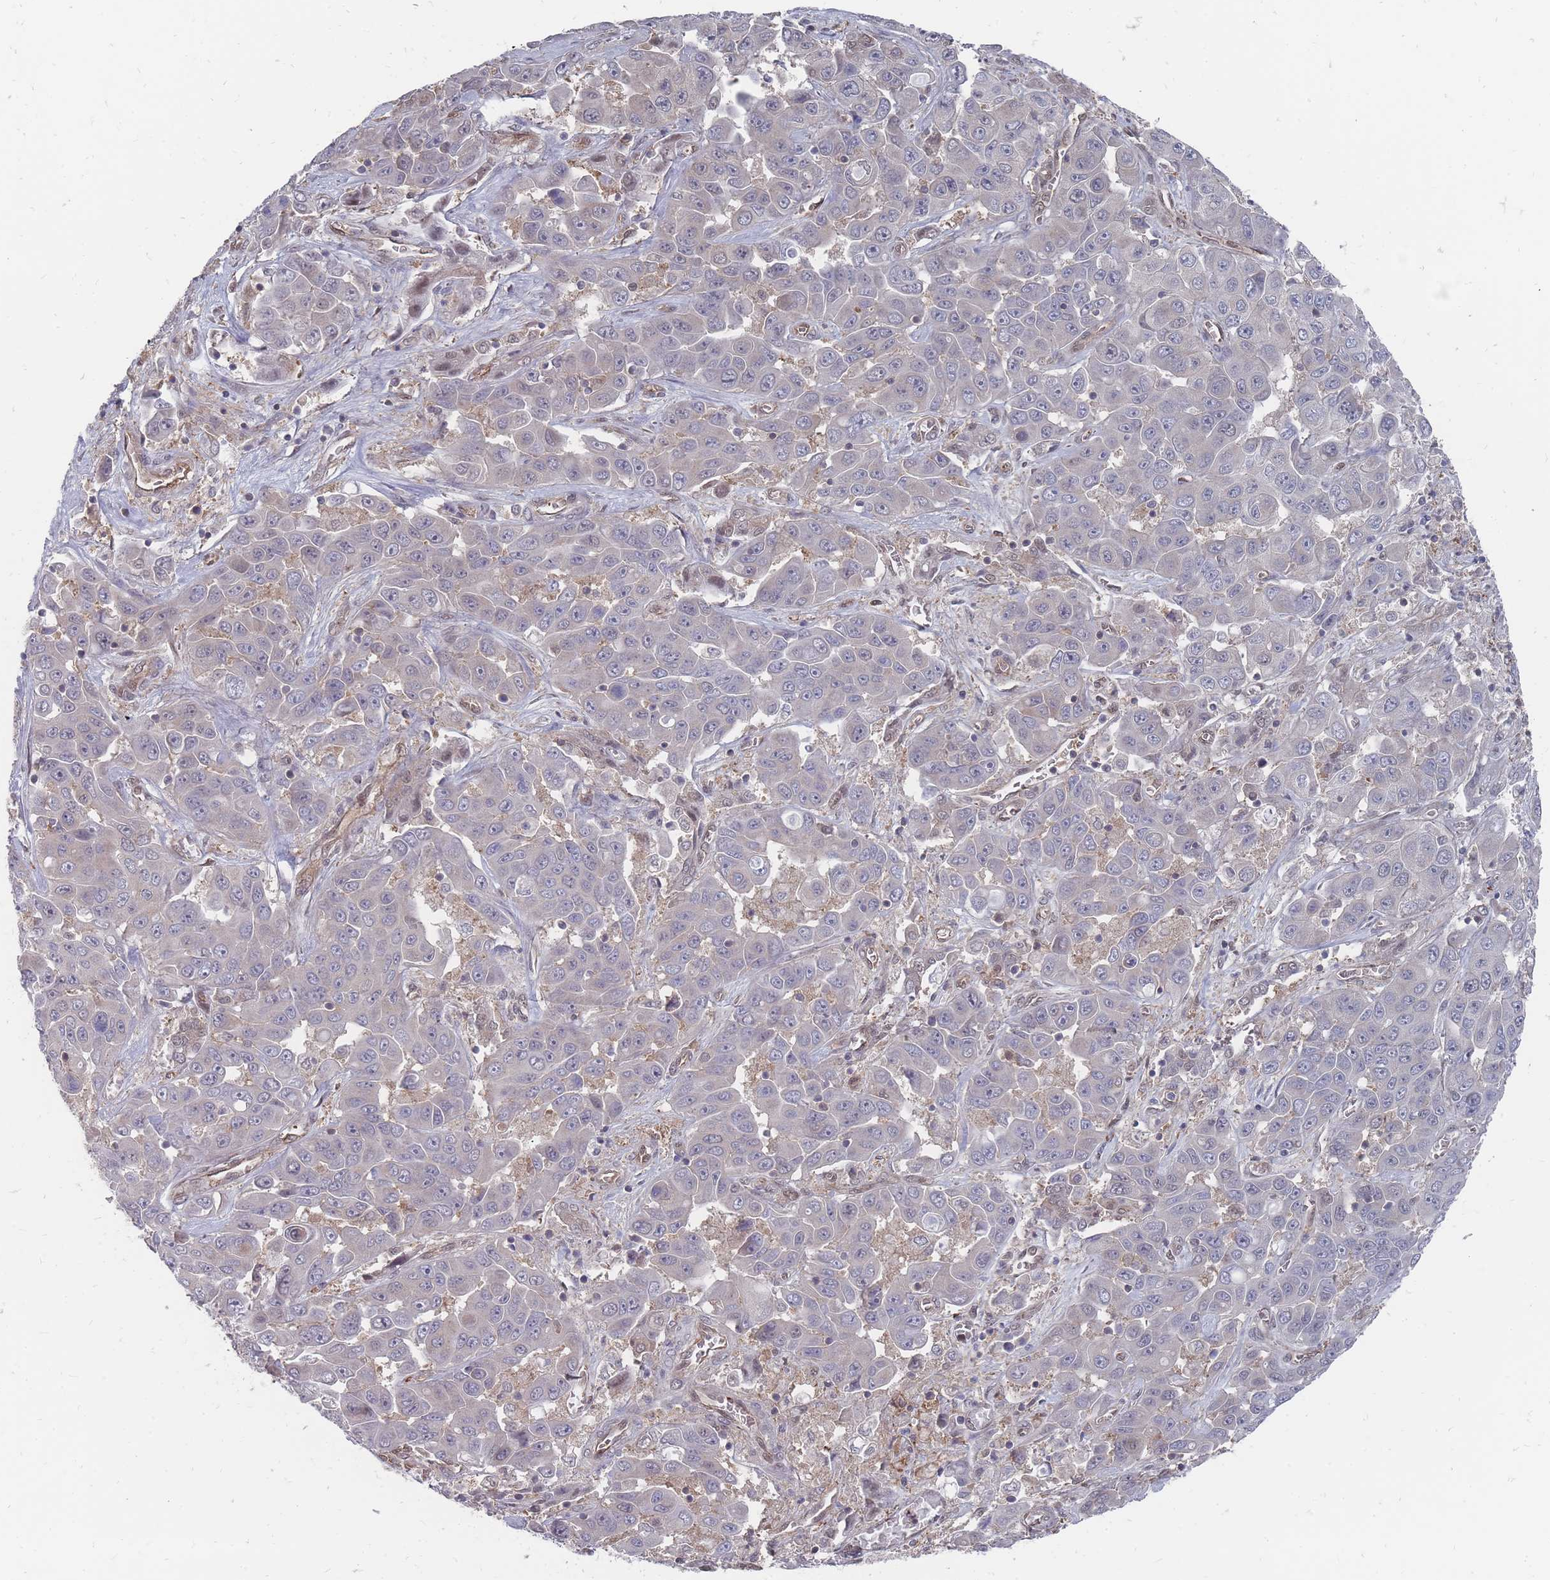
{"staining": {"intensity": "negative", "quantity": "none", "location": "none"}, "tissue": "liver cancer", "cell_type": "Tumor cells", "image_type": "cancer", "snomed": [{"axis": "morphology", "description": "Cholangiocarcinoma"}, {"axis": "topography", "description": "Liver"}], "caption": "This is an immunohistochemistry photomicrograph of liver cholangiocarcinoma. There is no staining in tumor cells.", "gene": "NKD1", "patient": {"sex": "female", "age": 52}}